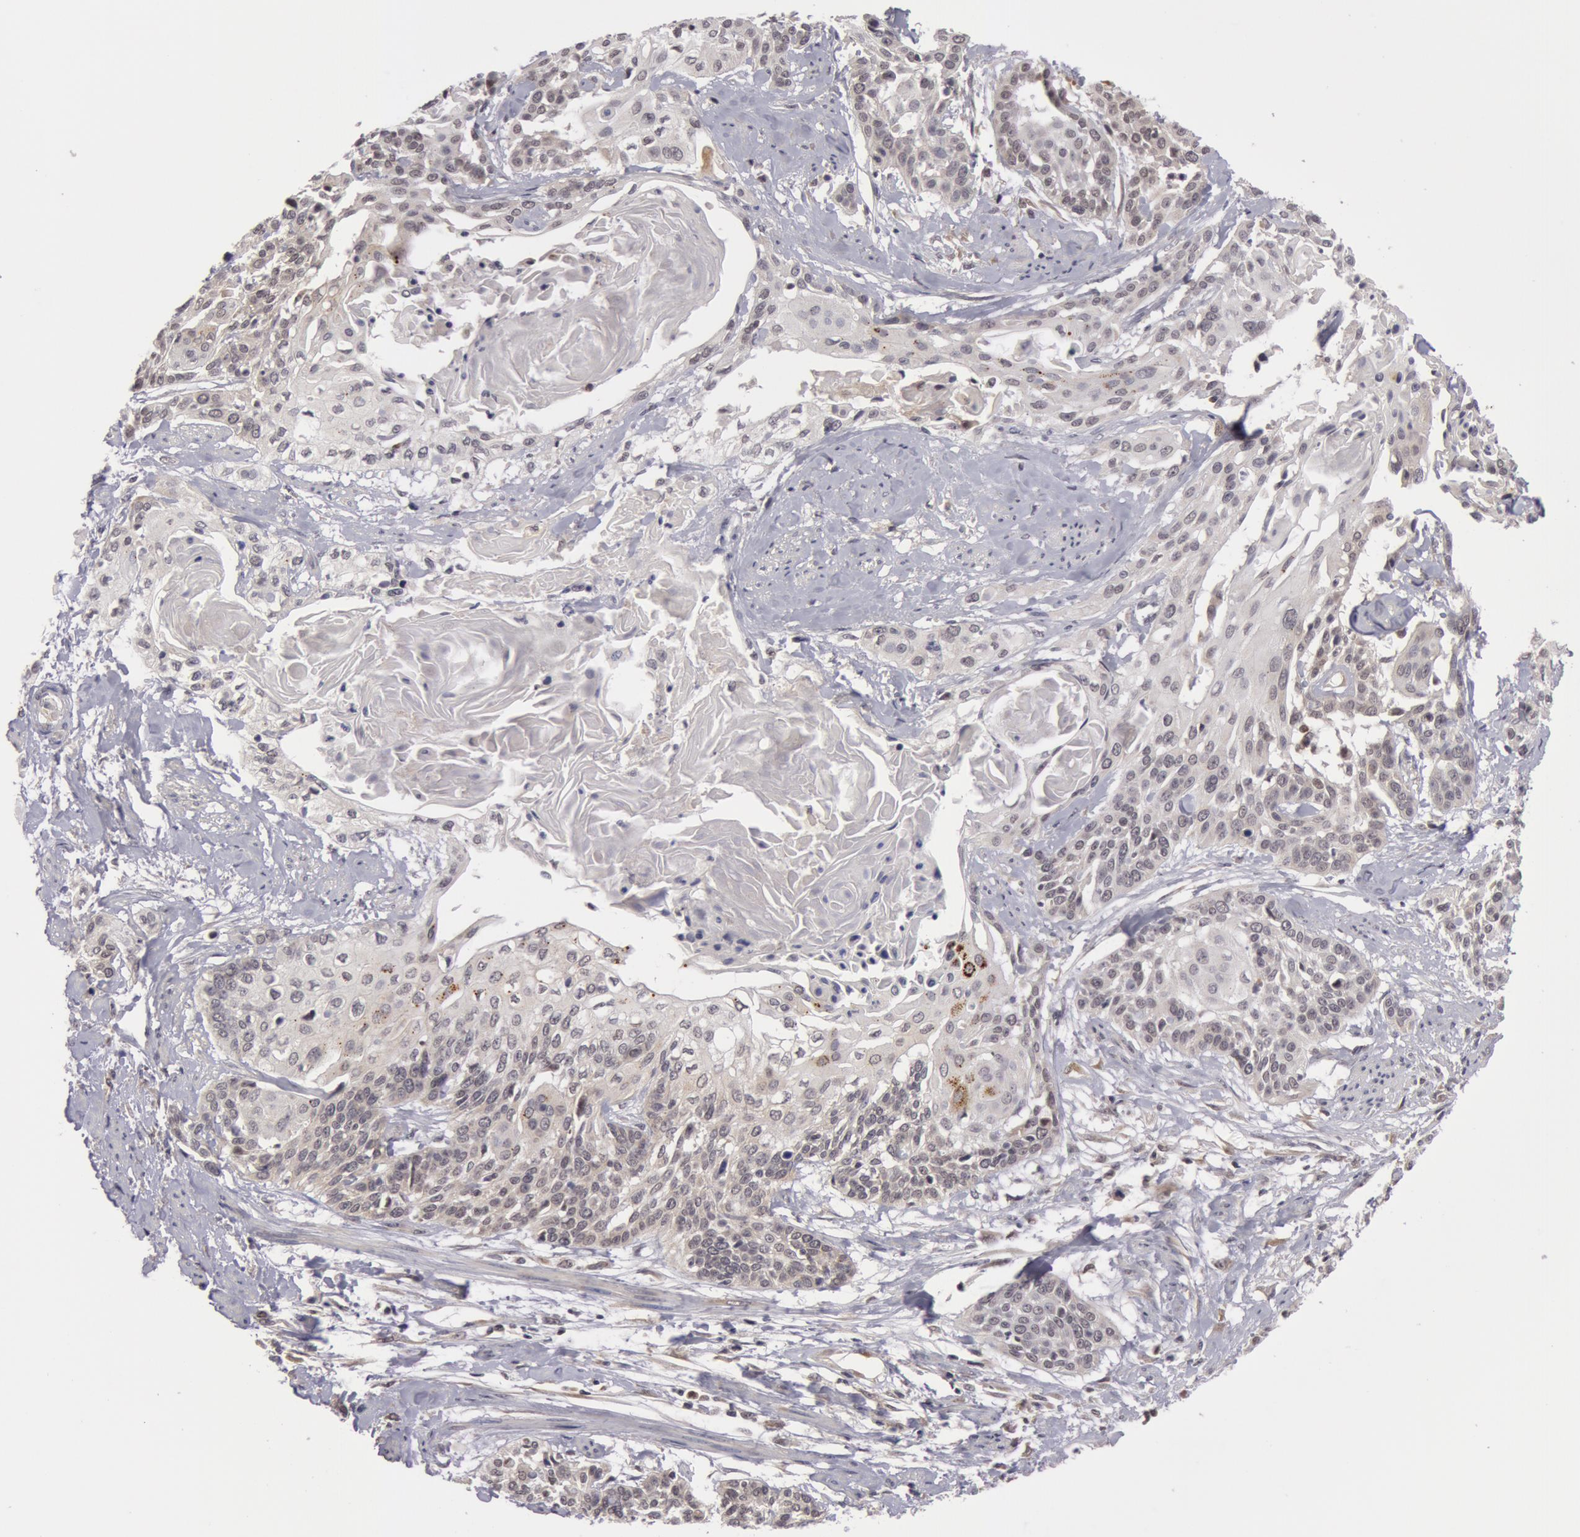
{"staining": {"intensity": "negative", "quantity": "none", "location": "none"}, "tissue": "cervical cancer", "cell_type": "Tumor cells", "image_type": "cancer", "snomed": [{"axis": "morphology", "description": "Squamous cell carcinoma, NOS"}, {"axis": "topography", "description": "Cervix"}], "caption": "Immunohistochemistry (IHC) photomicrograph of neoplastic tissue: squamous cell carcinoma (cervical) stained with DAB (3,3'-diaminobenzidine) shows no significant protein expression in tumor cells. (DAB (3,3'-diaminobenzidine) immunohistochemistry, high magnification).", "gene": "SYTL4", "patient": {"sex": "female", "age": 57}}